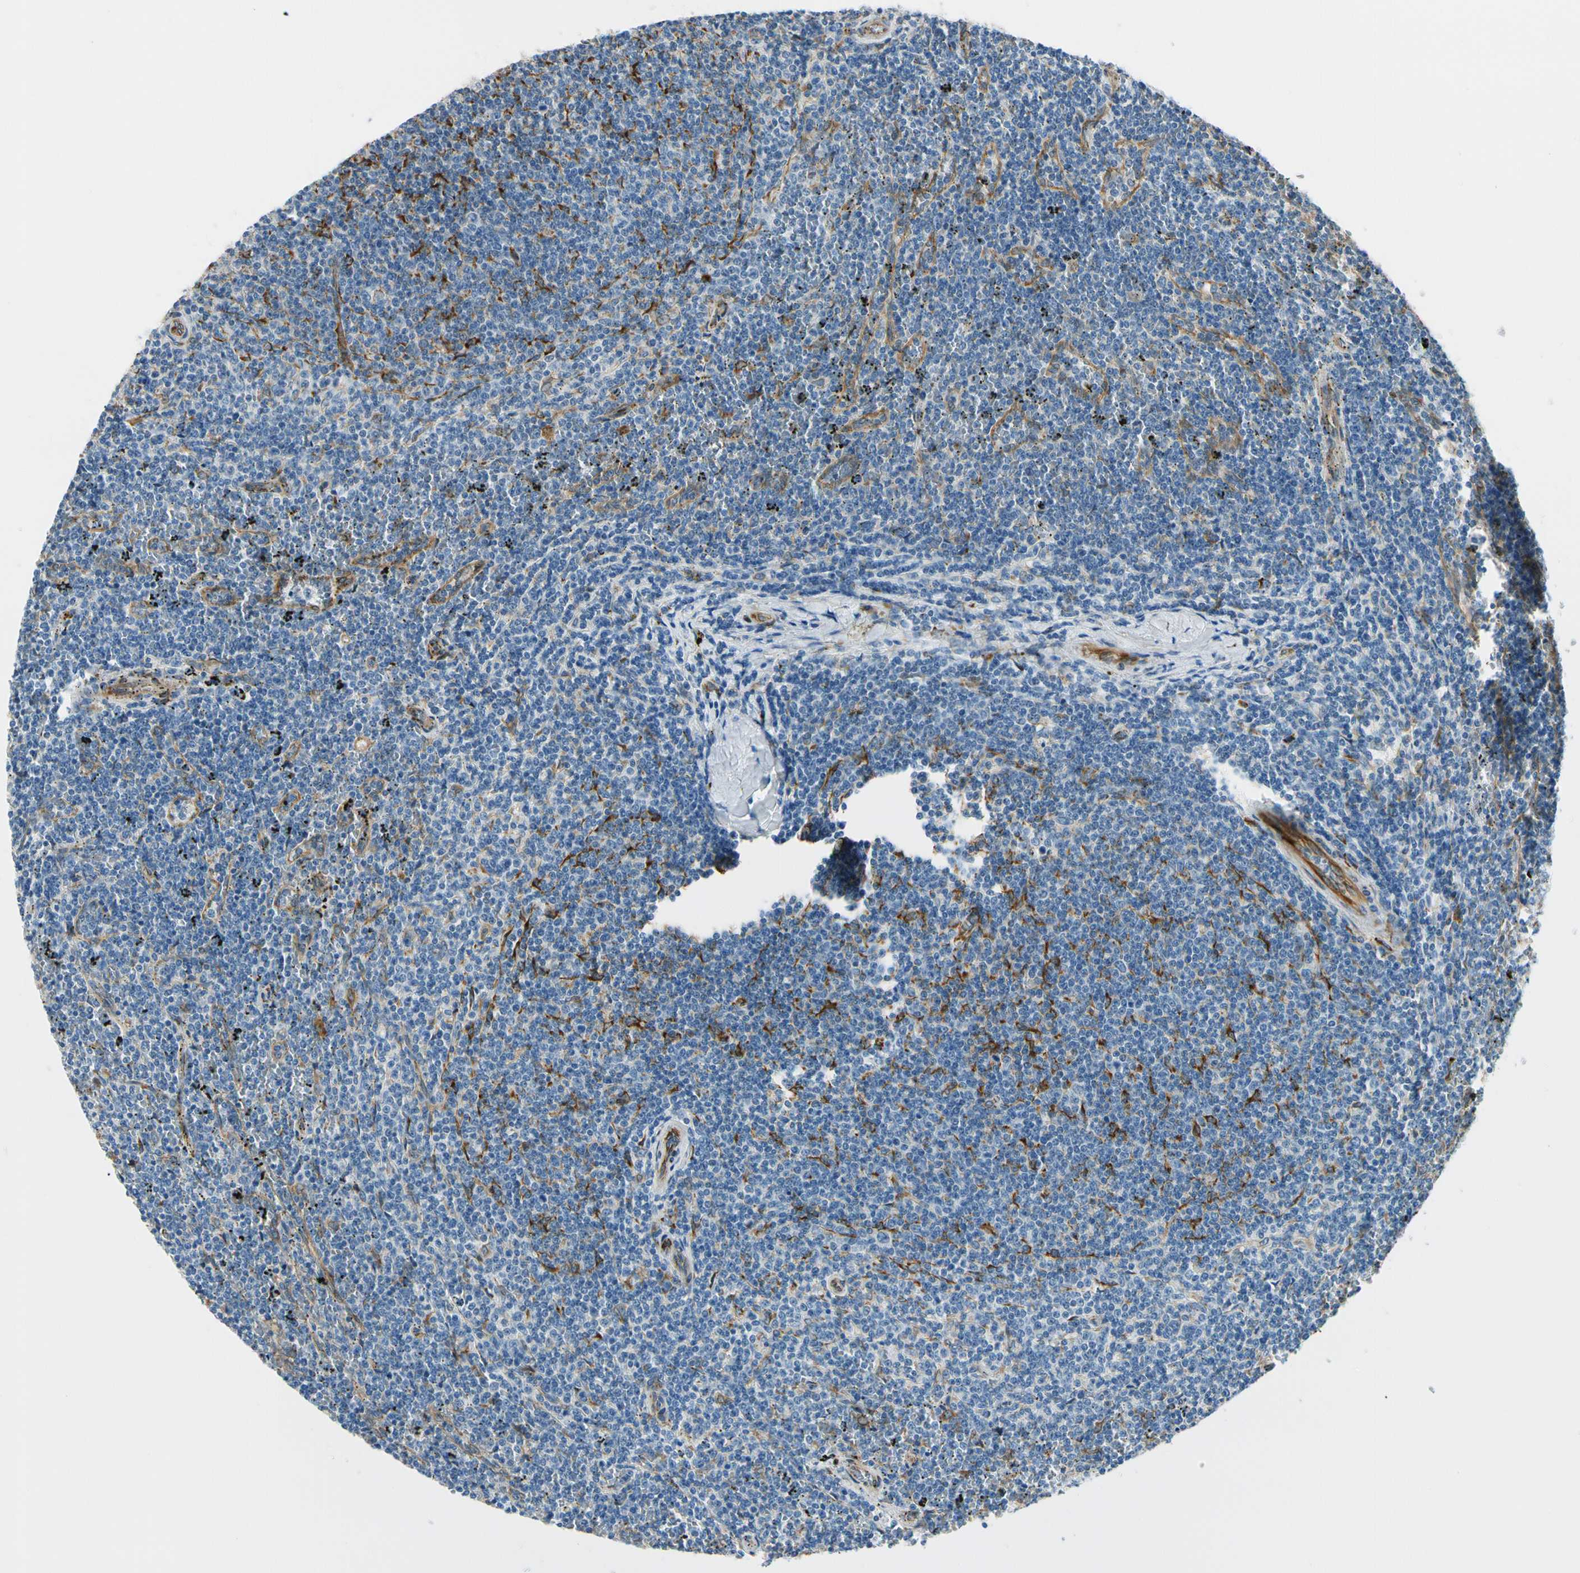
{"staining": {"intensity": "weak", "quantity": "<25%", "location": "cytoplasmic/membranous"}, "tissue": "lymphoma", "cell_type": "Tumor cells", "image_type": "cancer", "snomed": [{"axis": "morphology", "description": "Malignant lymphoma, non-Hodgkin's type, Low grade"}, {"axis": "topography", "description": "Spleen"}], "caption": "A high-resolution photomicrograph shows immunohistochemistry (IHC) staining of lymphoma, which exhibits no significant expression in tumor cells.", "gene": "FKBP7", "patient": {"sex": "female", "age": 50}}